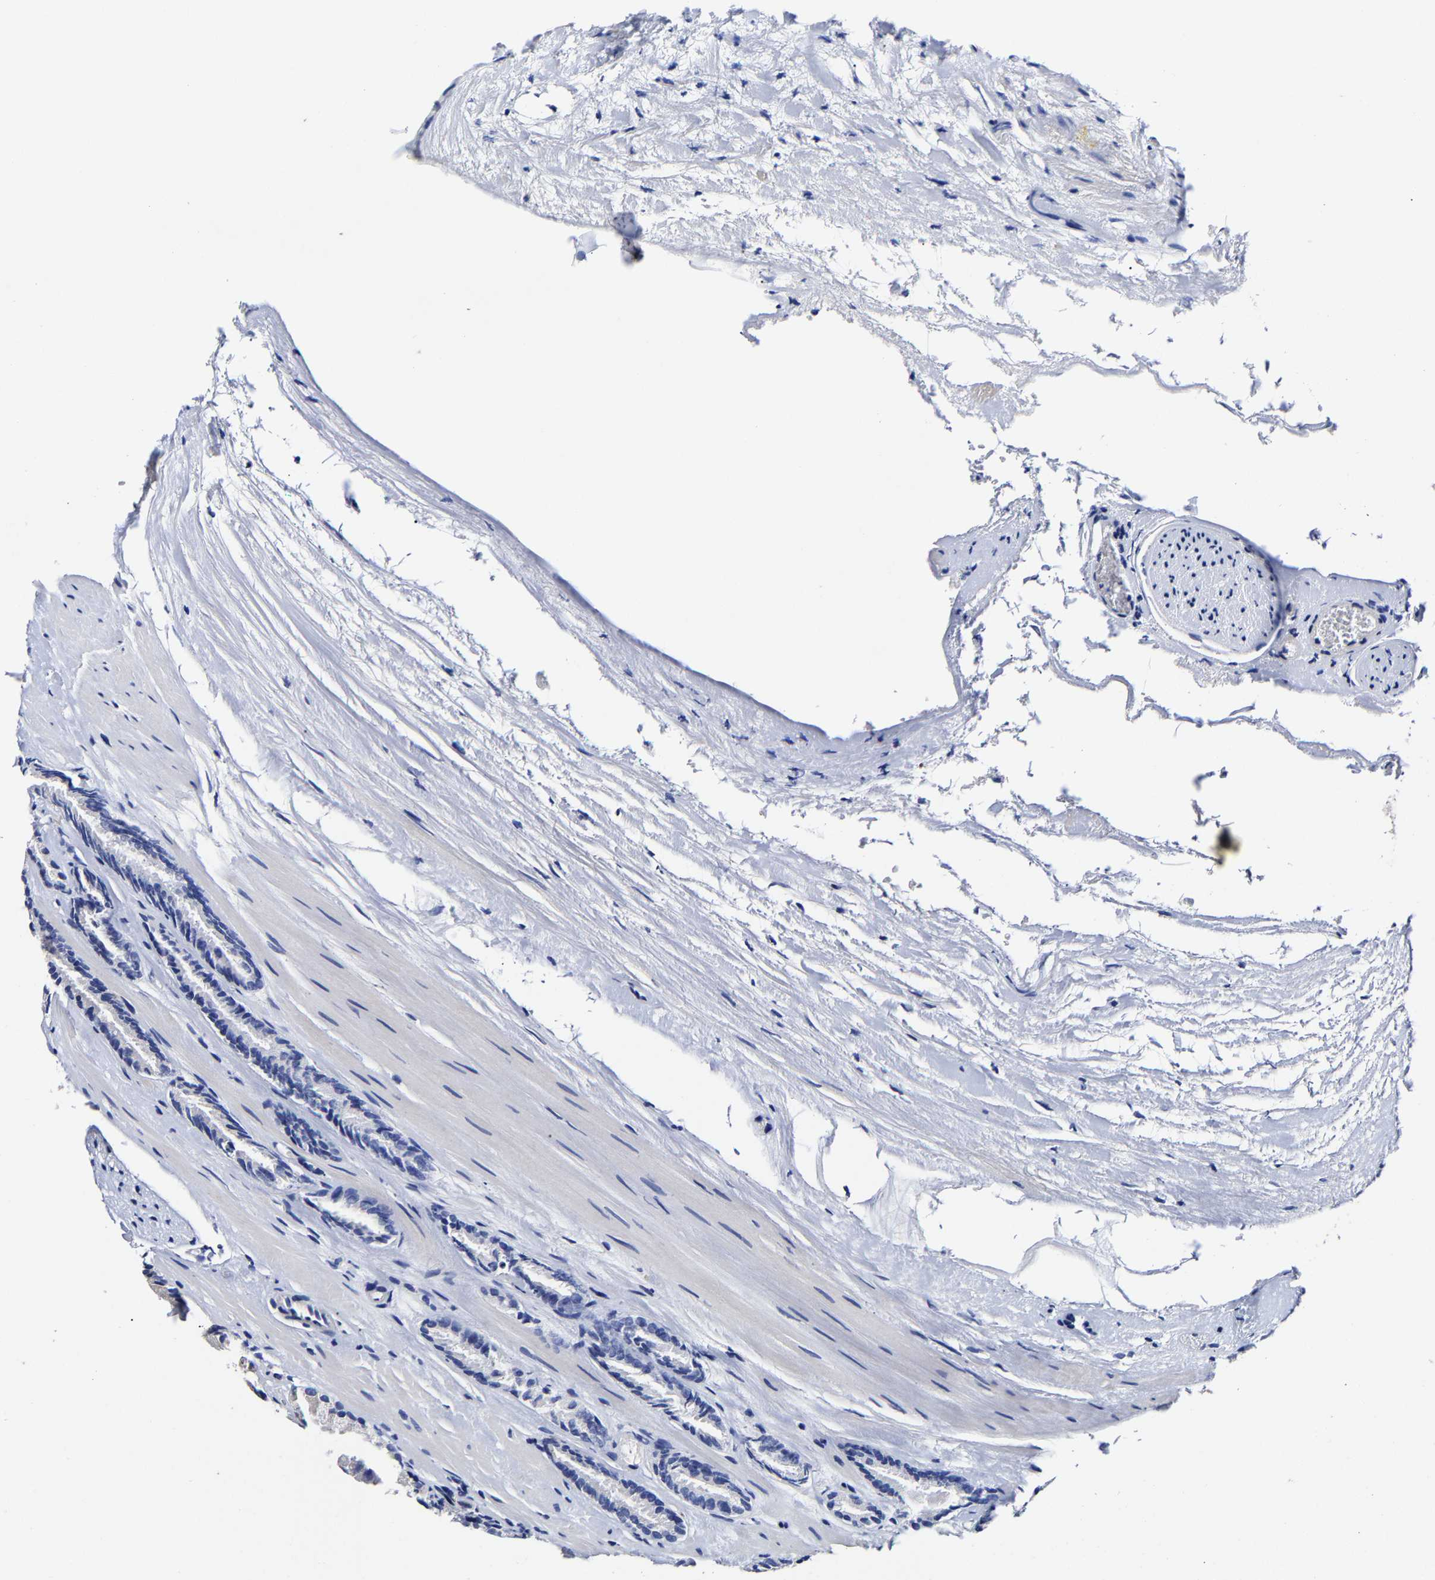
{"staining": {"intensity": "moderate", "quantity": "25%-75%", "location": "cytoplasmic/membranous"}, "tissue": "prostate cancer", "cell_type": "Tumor cells", "image_type": "cancer", "snomed": [{"axis": "morphology", "description": "Adenocarcinoma, Low grade"}, {"axis": "topography", "description": "Prostate"}], "caption": "Immunohistochemical staining of human prostate adenocarcinoma (low-grade) shows medium levels of moderate cytoplasmic/membranous expression in approximately 25%-75% of tumor cells. Using DAB (3,3'-diaminobenzidine) (brown) and hematoxylin (blue) stains, captured at high magnification using brightfield microscopy.", "gene": "AASS", "patient": {"sex": "male", "age": 51}}